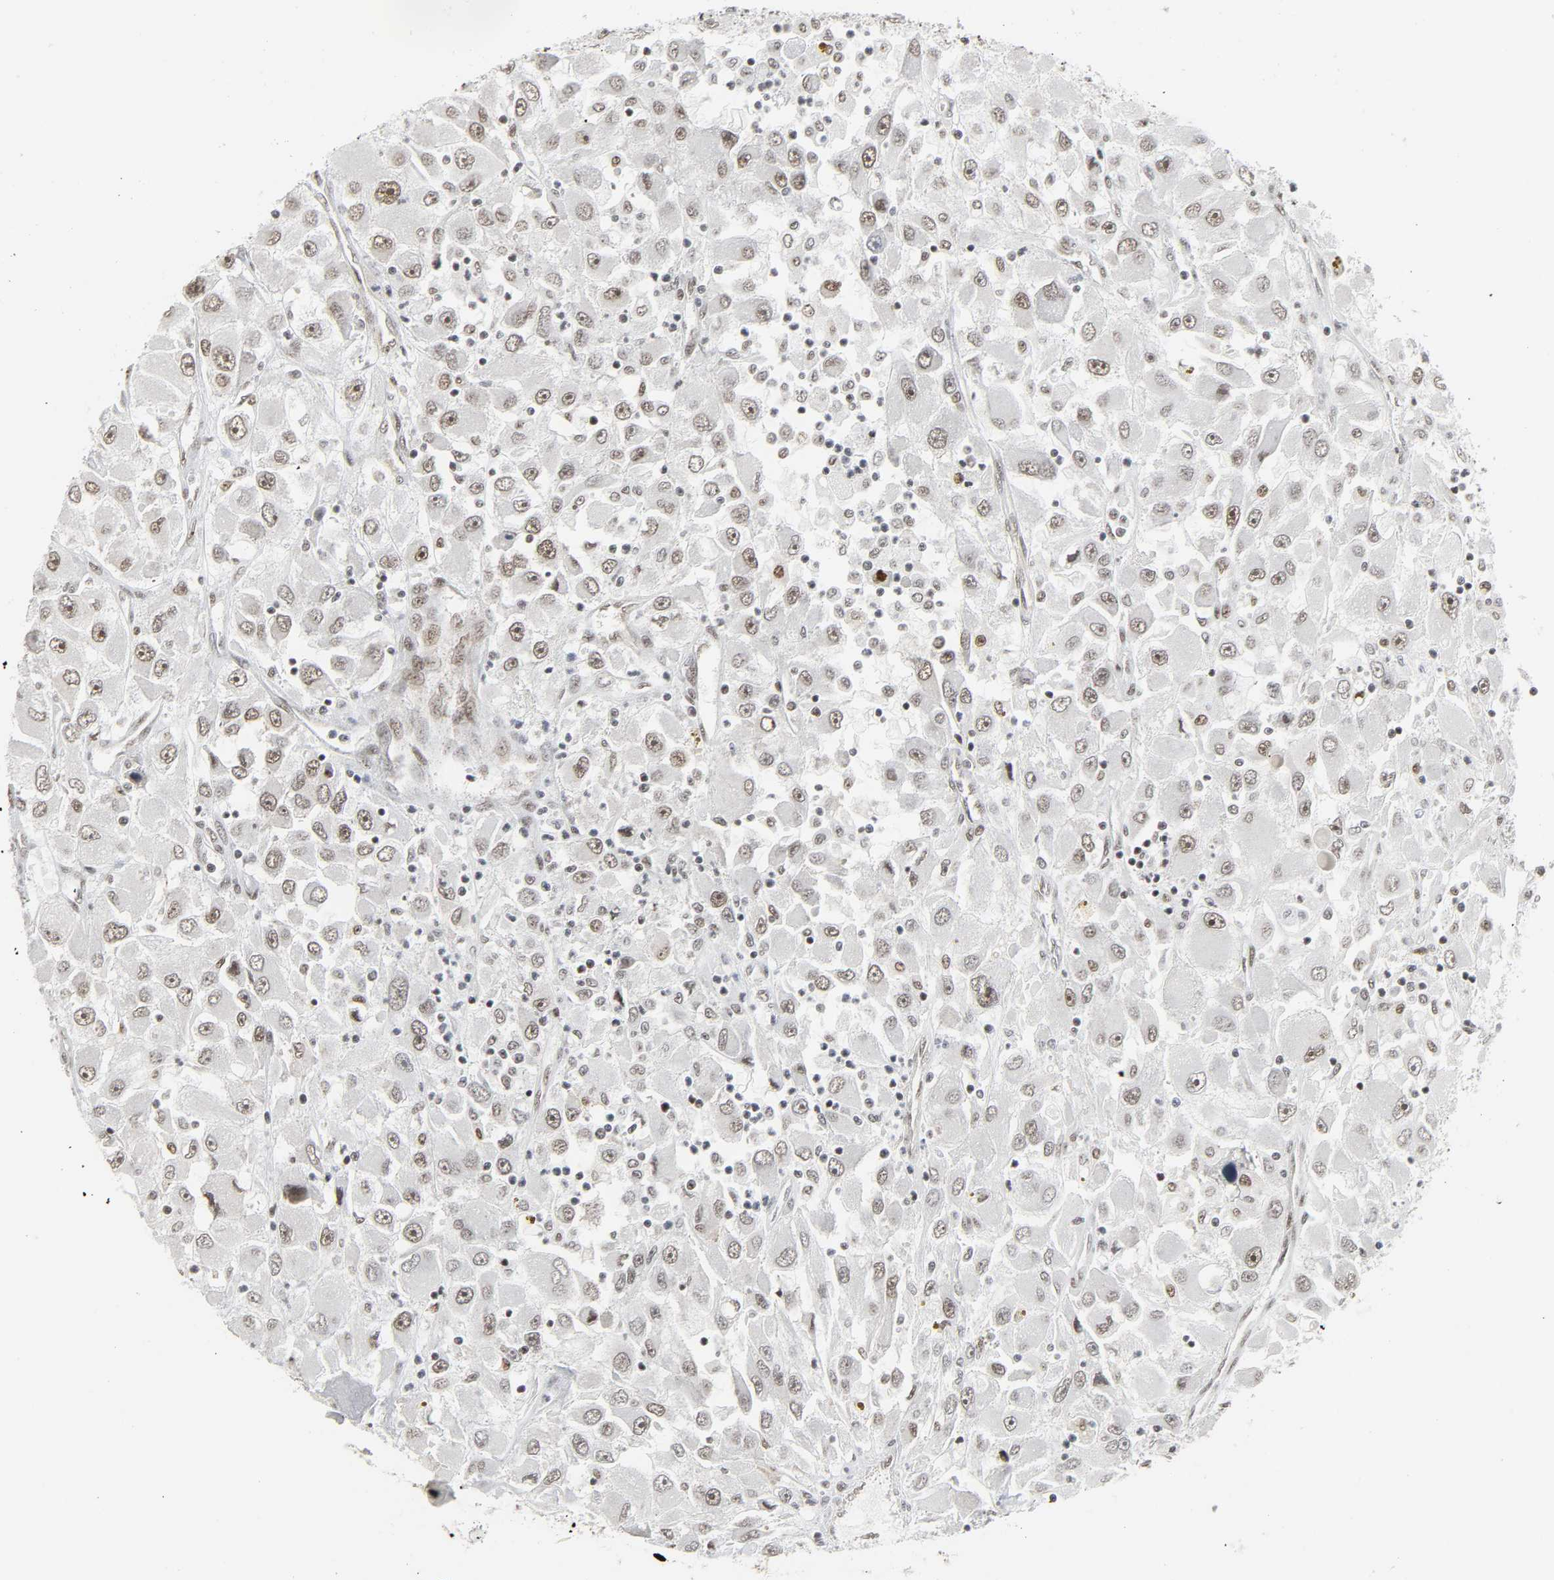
{"staining": {"intensity": "weak", "quantity": ">75%", "location": "nuclear"}, "tissue": "renal cancer", "cell_type": "Tumor cells", "image_type": "cancer", "snomed": [{"axis": "morphology", "description": "Adenocarcinoma, NOS"}, {"axis": "topography", "description": "Kidney"}], "caption": "IHC histopathology image of human adenocarcinoma (renal) stained for a protein (brown), which displays low levels of weak nuclear positivity in approximately >75% of tumor cells.", "gene": "CDK7", "patient": {"sex": "female", "age": 52}}